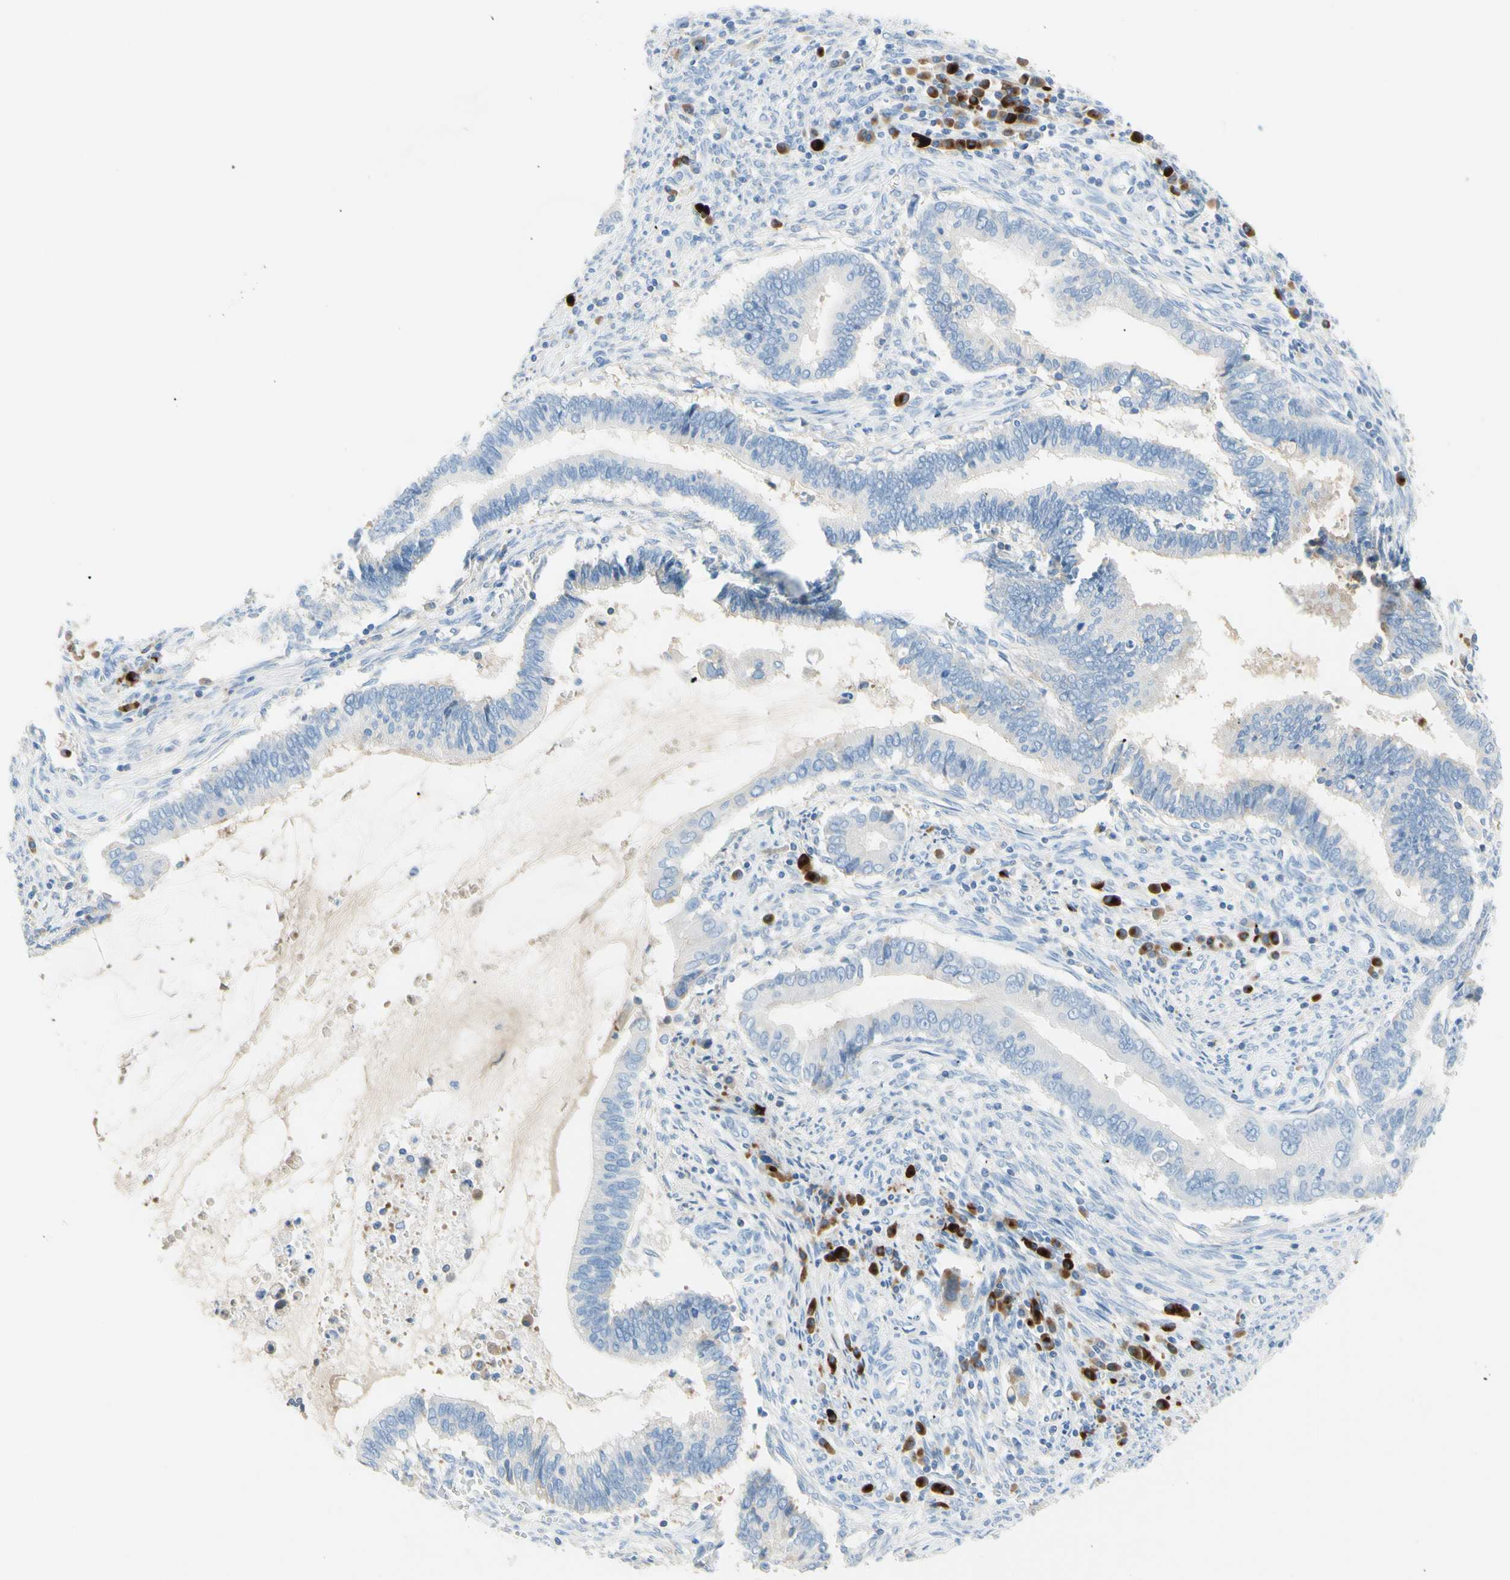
{"staining": {"intensity": "negative", "quantity": "none", "location": "none"}, "tissue": "cervical cancer", "cell_type": "Tumor cells", "image_type": "cancer", "snomed": [{"axis": "morphology", "description": "Adenocarcinoma, NOS"}, {"axis": "topography", "description": "Cervix"}], "caption": "Human adenocarcinoma (cervical) stained for a protein using immunohistochemistry (IHC) reveals no positivity in tumor cells.", "gene": "IL6ST", "patient": {"sex": "female", "age": 44}}